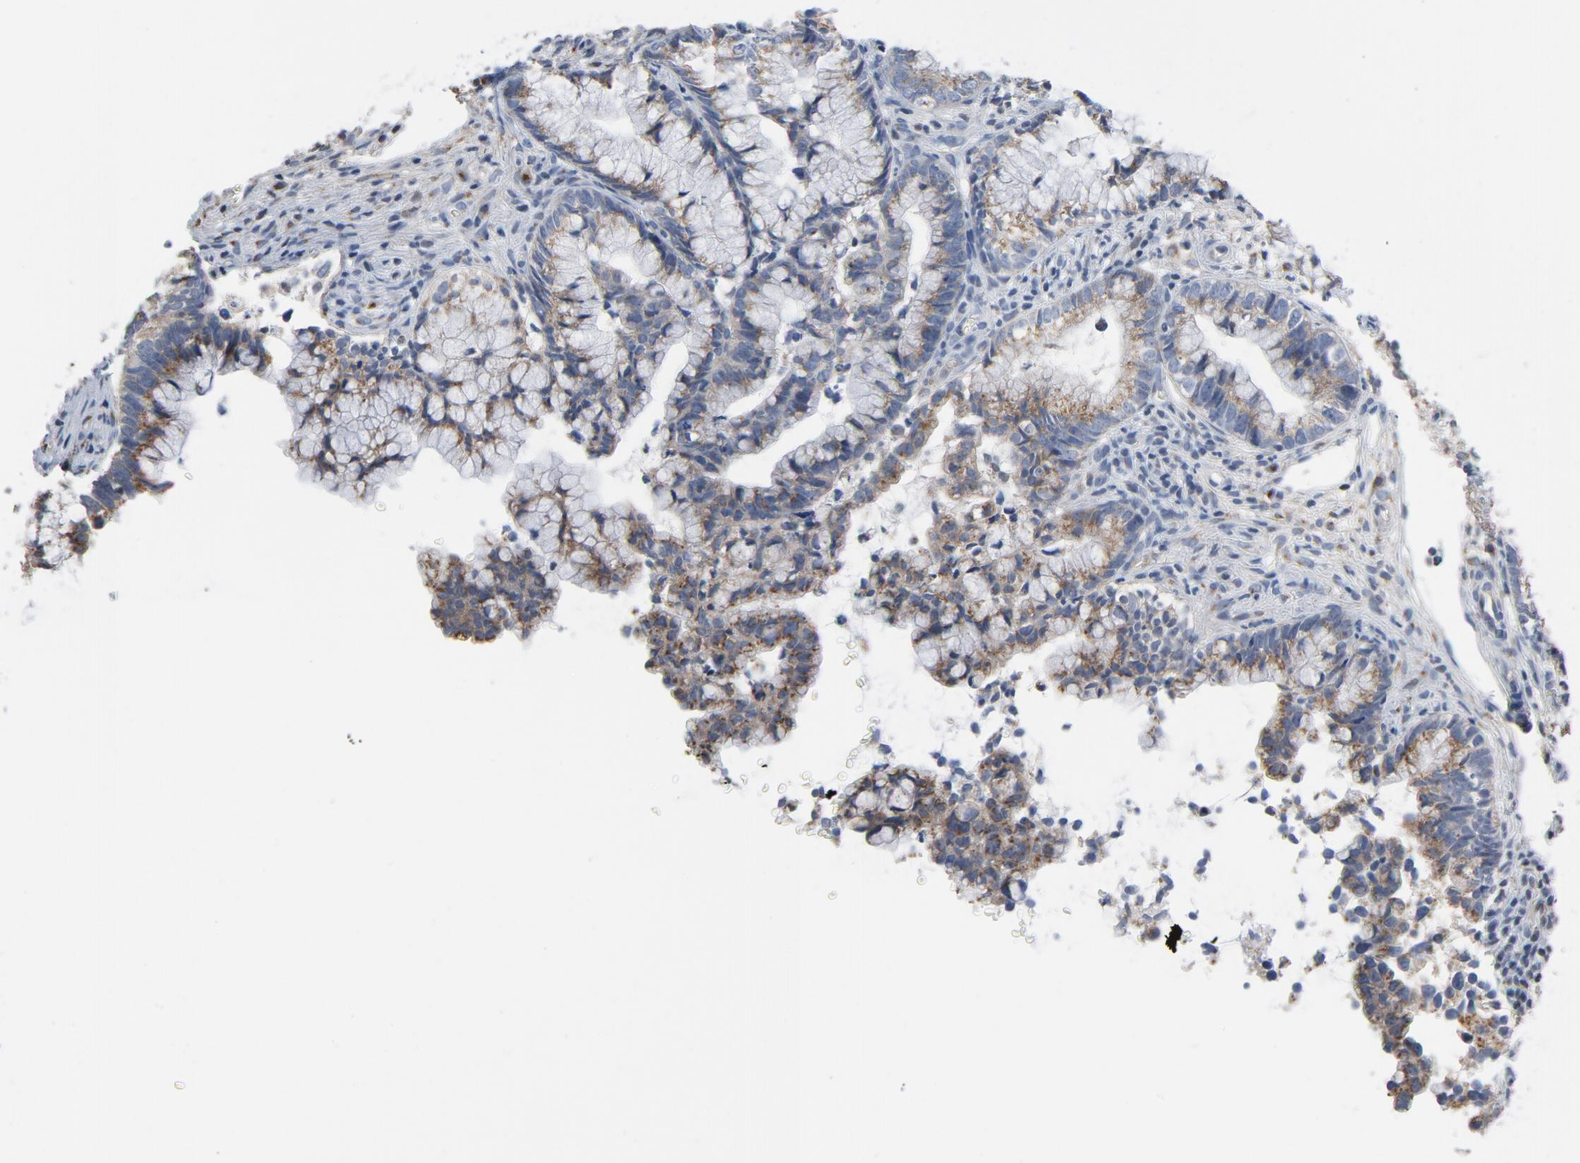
{"staining": {"intensity": "moderate", "quantity": ">75%", "location": "cytoplasmic/membranous"}, "tissue": "cervical cancer", "cell_type": "Tumor cells", "image_type": "cancer", "snomed": [{"axis": "morphology", "description": "Adenocarcinoma, NOS"}, {"axis": "topography", "description": "Cervix"}], "caption": "This is a photomicrograph of immunohistochemistry staining of cervical cancer (adenocarcinoma), which shows moderate expression in the cytoplasmic/membranous of tumor cells.", "gene": "YIPF6", "patient": {"sex": "female", "age": 44}}